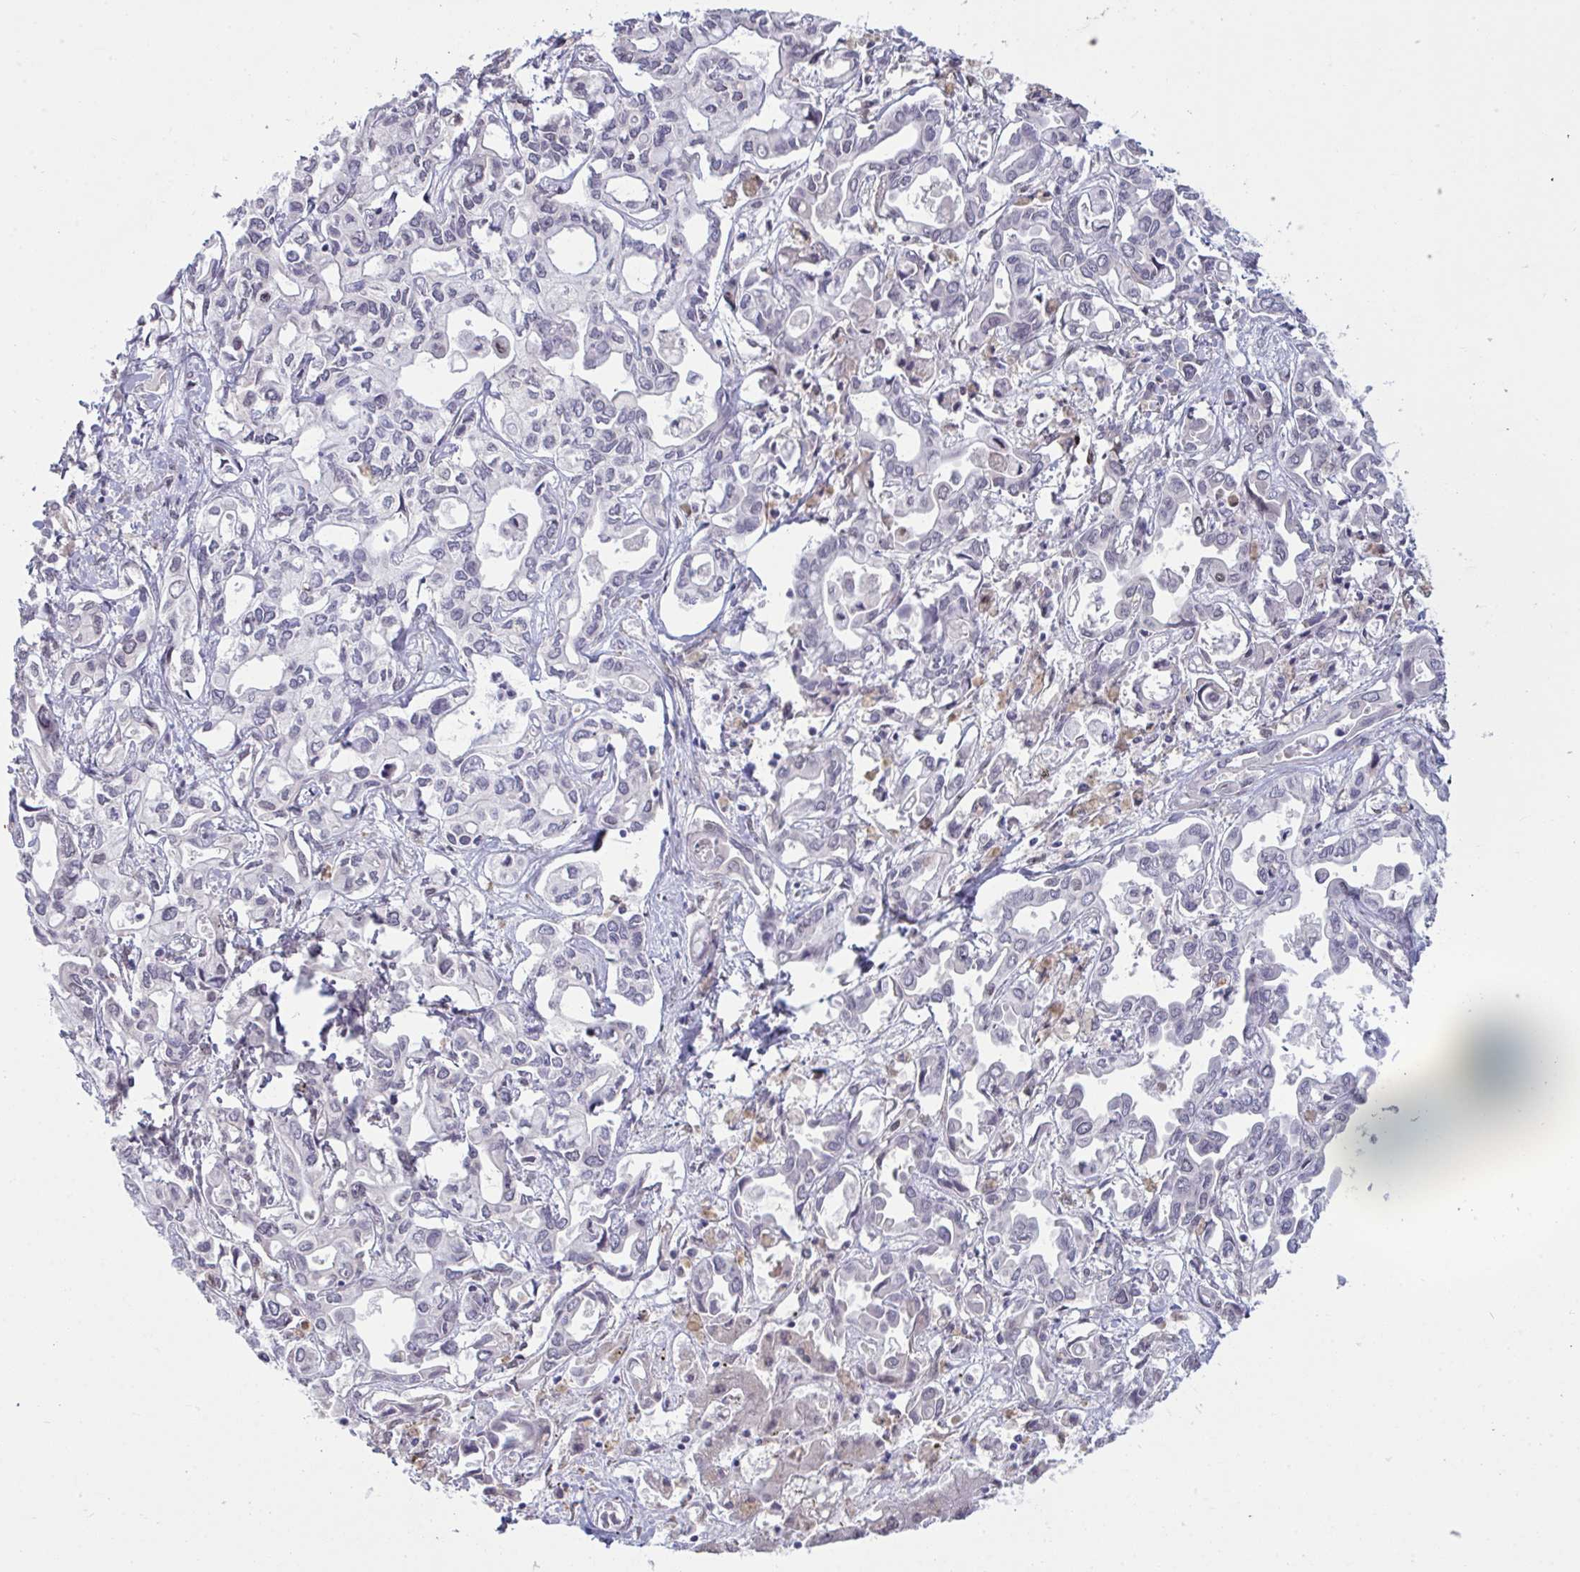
{"staining": {"intensity": "negative", "quantity": "none", "location": "none"}, "tissue": "liver cancer", "cell_type": "Tumor cells", "image_type": "cancer", "snomed": [{"axis": "morphology", "description": "Cholangiocarcinoma"}, {"axis": "topography", "description": "Liver"}], "caption": "DAB immunohistochemical staining of cholangiocarcinoma (liver) displays no significant staining in tumor cells.", "gene": "SETD7", "patient": {"sex": "female", "age": 64}}